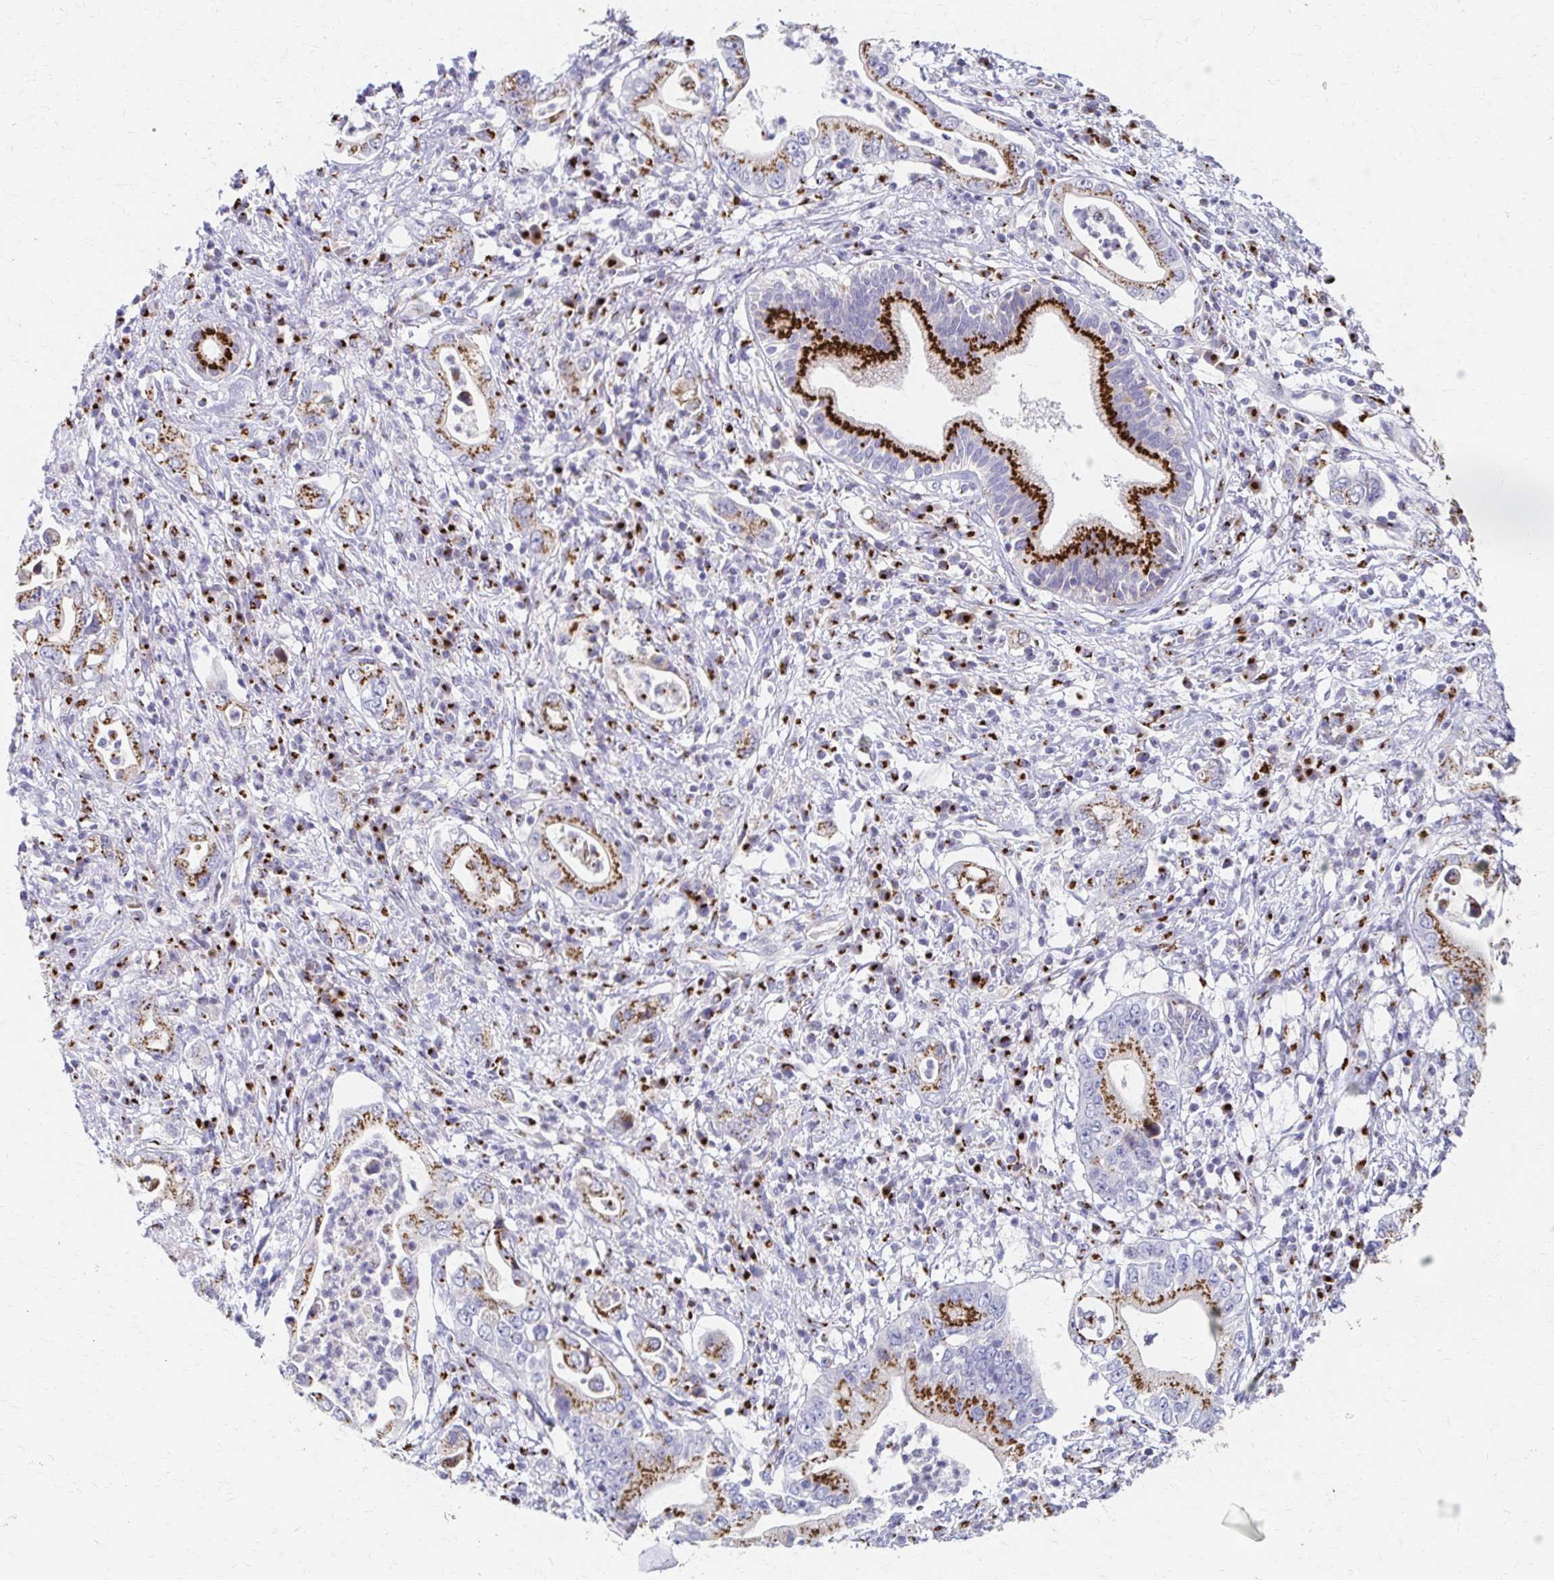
{"staining": {"intensity": "strong", "quantity": ">75%", "location": "cytoplasmic/membranous"}, "tissue": "pancreatic cancer", "cell_type": "Tumor cells", "image_type": "cancer", "snomed": [{"axis": "morphology", "description": "Adenocarcinoma, NOS"}, {"axis": "topography", "description": "Pancreas"}], "caption": "High-power microscopy captured an IHC photomicrograph of pancreatic cancer, revealing strong cytoplasmic/membranous positivity in about >75% of tumor cells. Nuclei are stained in blue.", "gene": "TM9SF1", "patient": {"sex": "female", "age": 72}}